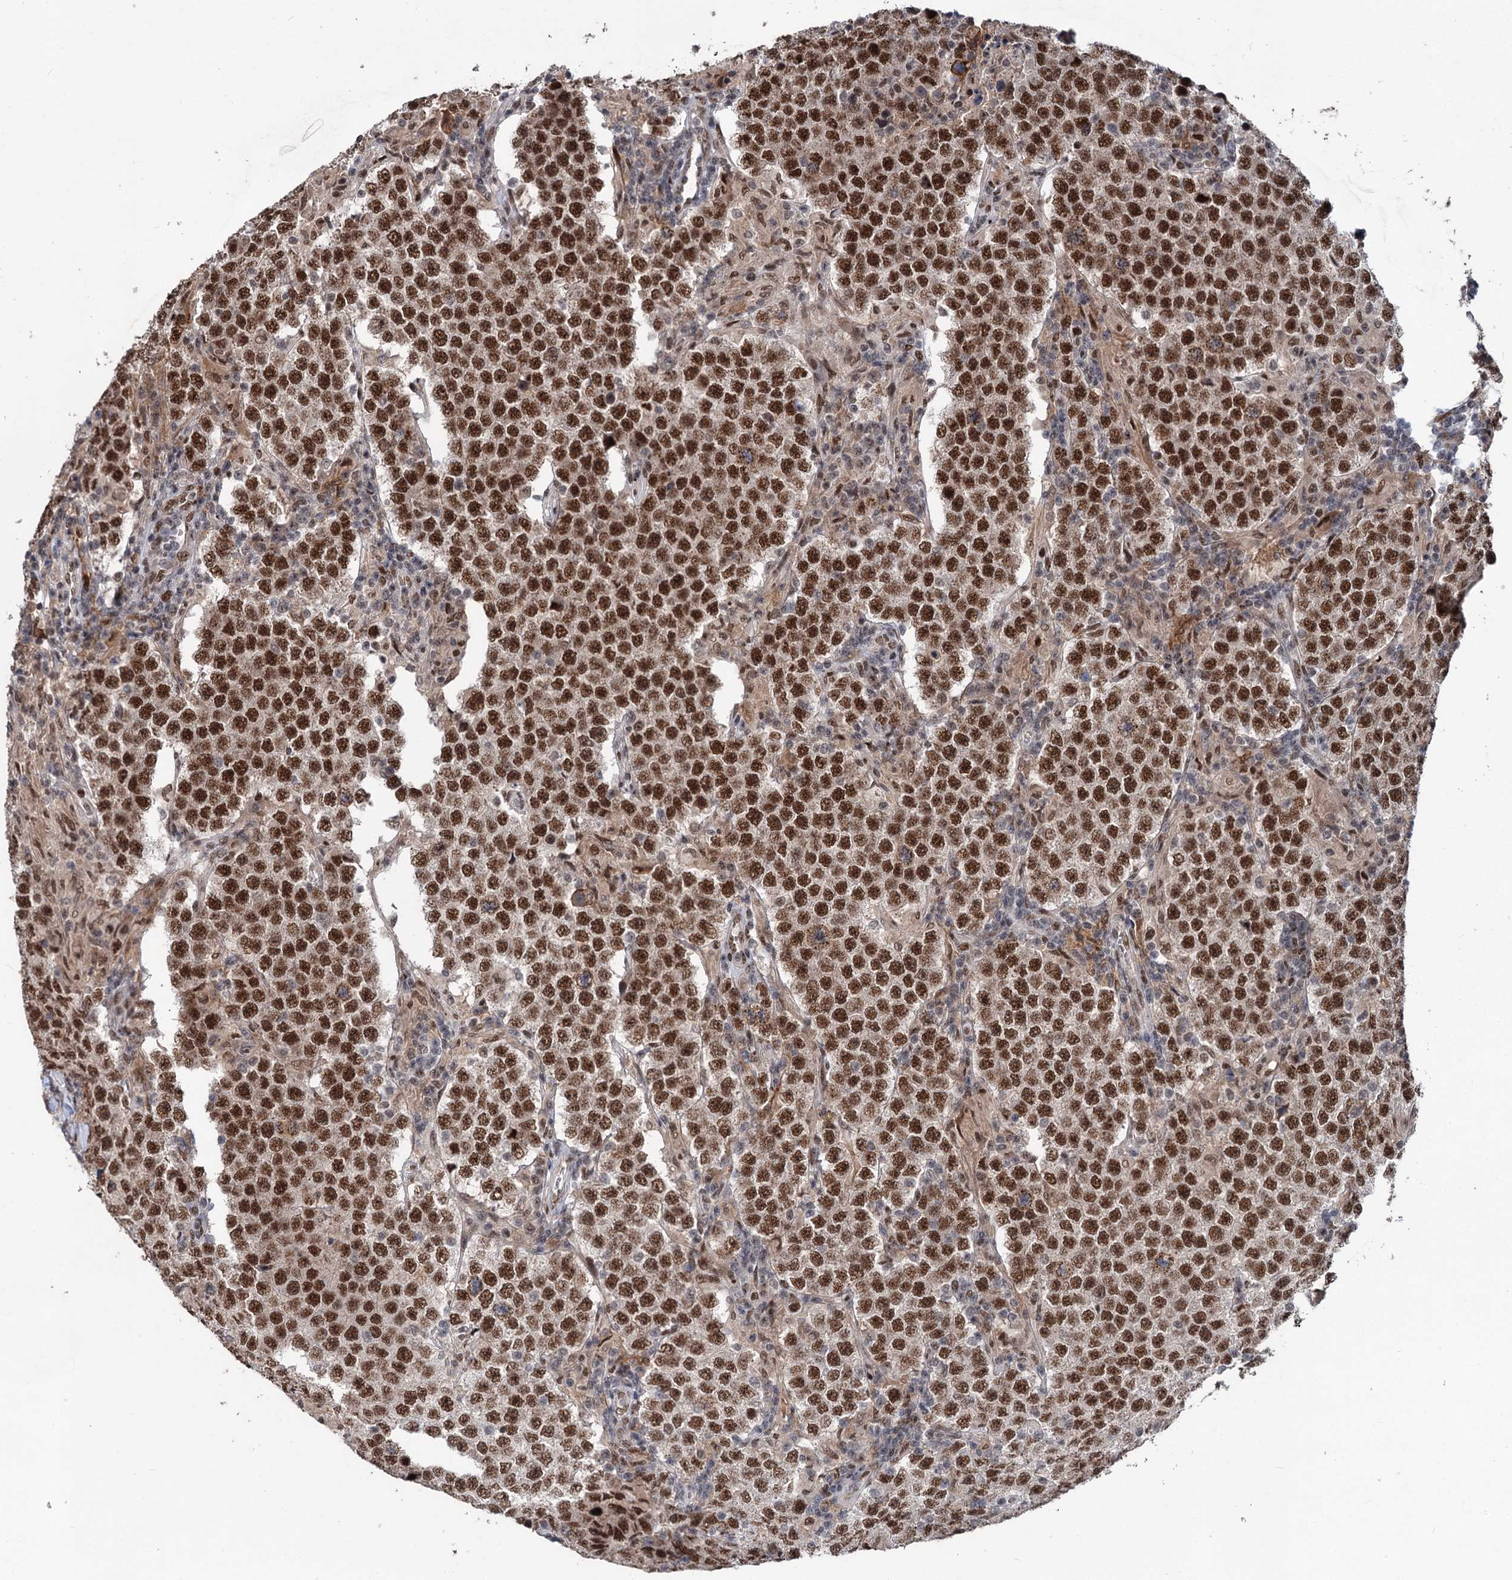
{"staining": {"intensity": "strong", "quantity": ">75%", "location": "nuclear"}, "tissue": "testis cancer", "cell_type": "Tumor cells", "image_type": "cancer", "snomed": [{"axis": "morphology", "description": "Normal tissue, NOS"}, {"axis": "morphology", "description": "Urothelial carcinoma, High grade"}, {"axis": "morphology", "description": "Seminoma, NOS"}, {"axis": "morphology", "description": "Carcinoma, Embryonal, NOS"}, {"axis": "topography", "description": "Urinary bladder"}, {"axis": "topography", "description": "Testis"}], "caption": "DAB immunohistochemical staining of human testis urothelial carcinoma (high-grade) demonstrates strong nuclear protein expression in about >75% of tumor cells. Using DAB (brown) and hematoxylin (blue) stains, captured at high magnification using brightfield microscopy.", "gene": "PHF8", "patient": {"sex": "male", "age": 41}}